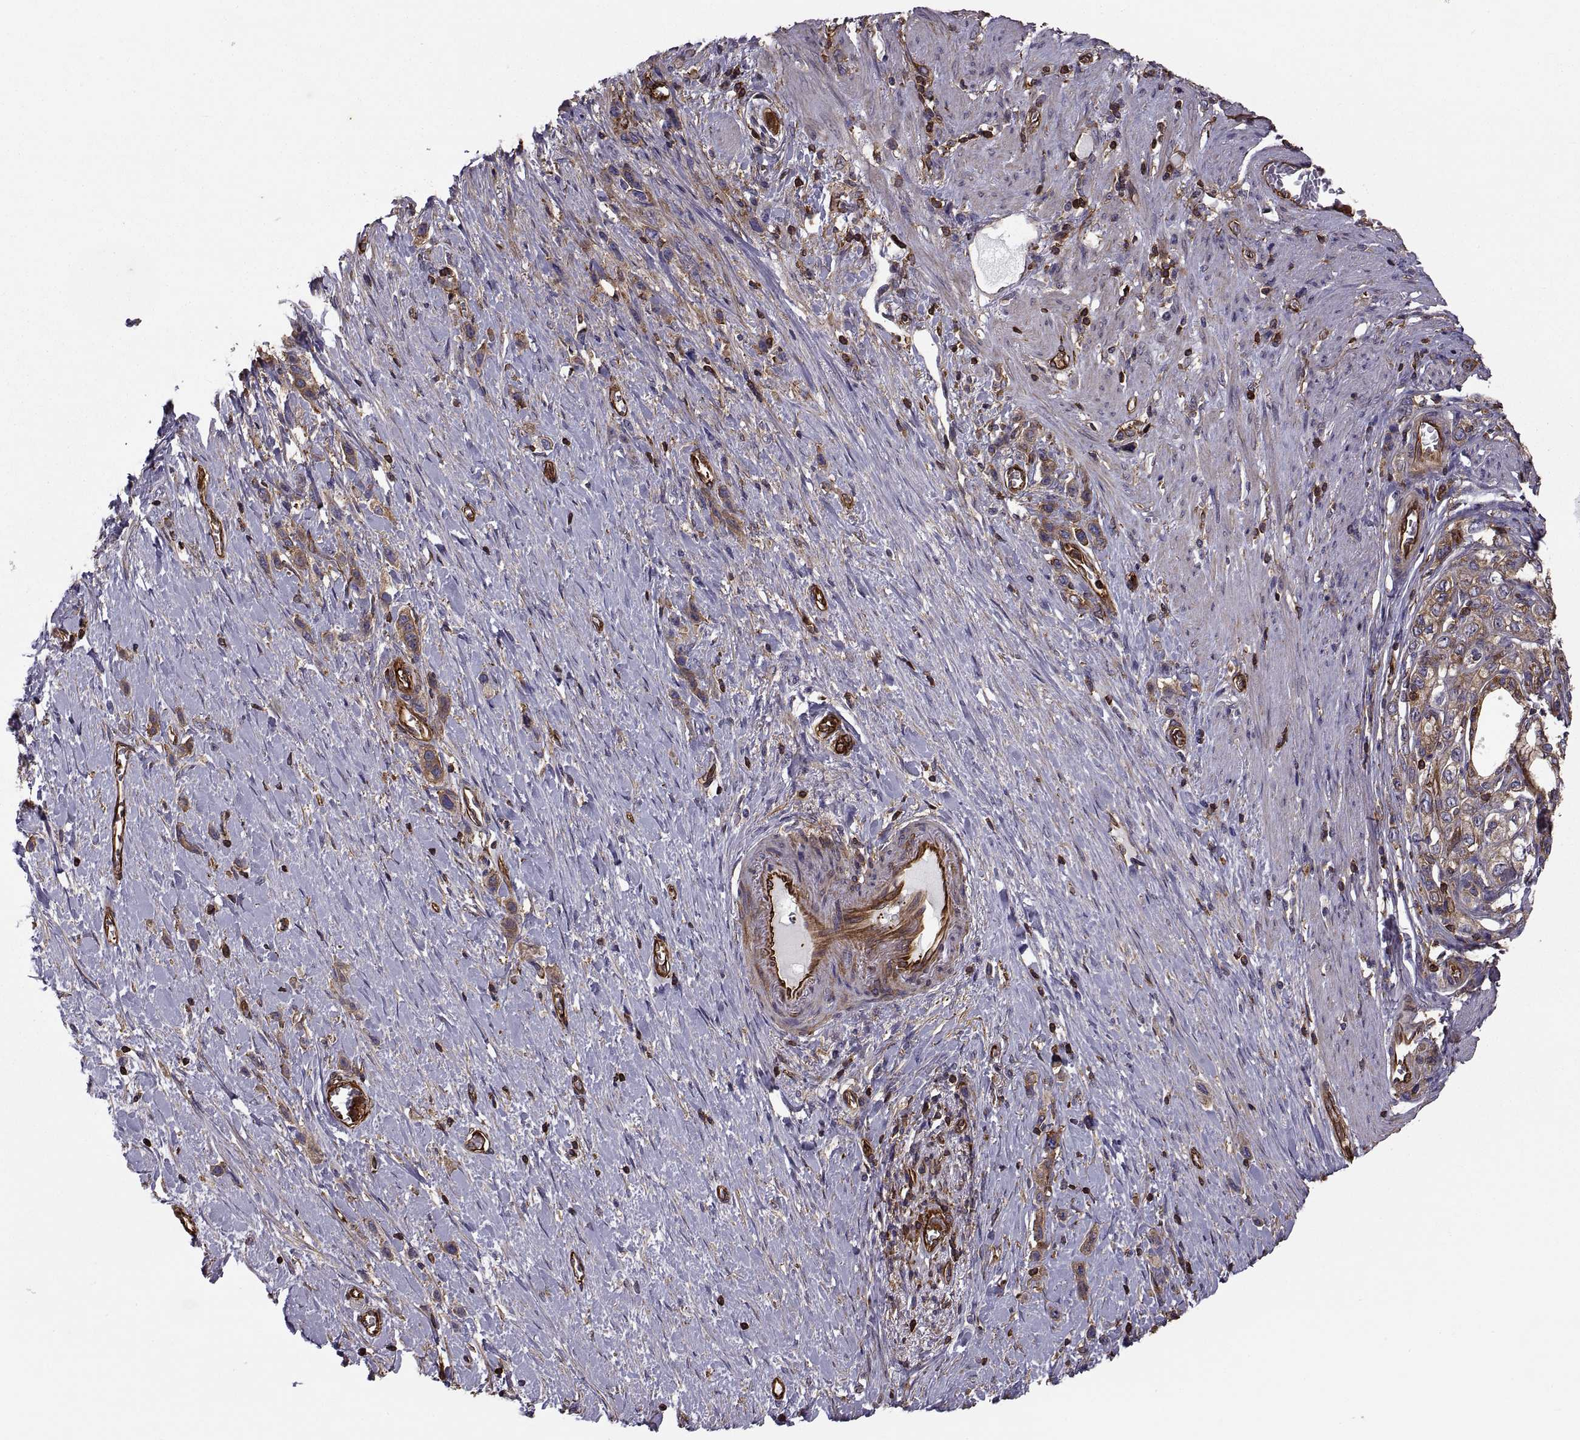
{"staining": {"intensity": "moderate", "quantity": ">75%", "location": "cytoplasmic/membranous"}, "tissue": "stomach cancer", "cell_type": "Tumor cells", "image_type": "cancer", "snomed": [{"axis": "morphology", "description": "Normal tissue, NOS"}, {"axis": "morphology", "description": "Adenocarcinoma, NOS"}, {"axis": "morphology", "description": "Adenocarcinoma, High grade"}, {"axis": "topography", "description": "Stomach, upper"}, {"axis": "topography", "description": "Stomach"}], "caption": "IHC (DAB) staining of high-grade adenocarcinoma (stomach) shows moderate cytoplasmic/membranous protein positivity in approximately >75% of tumor cells.", "gene": "MYH9", "patient": {"sex": "female", "age": 65}}